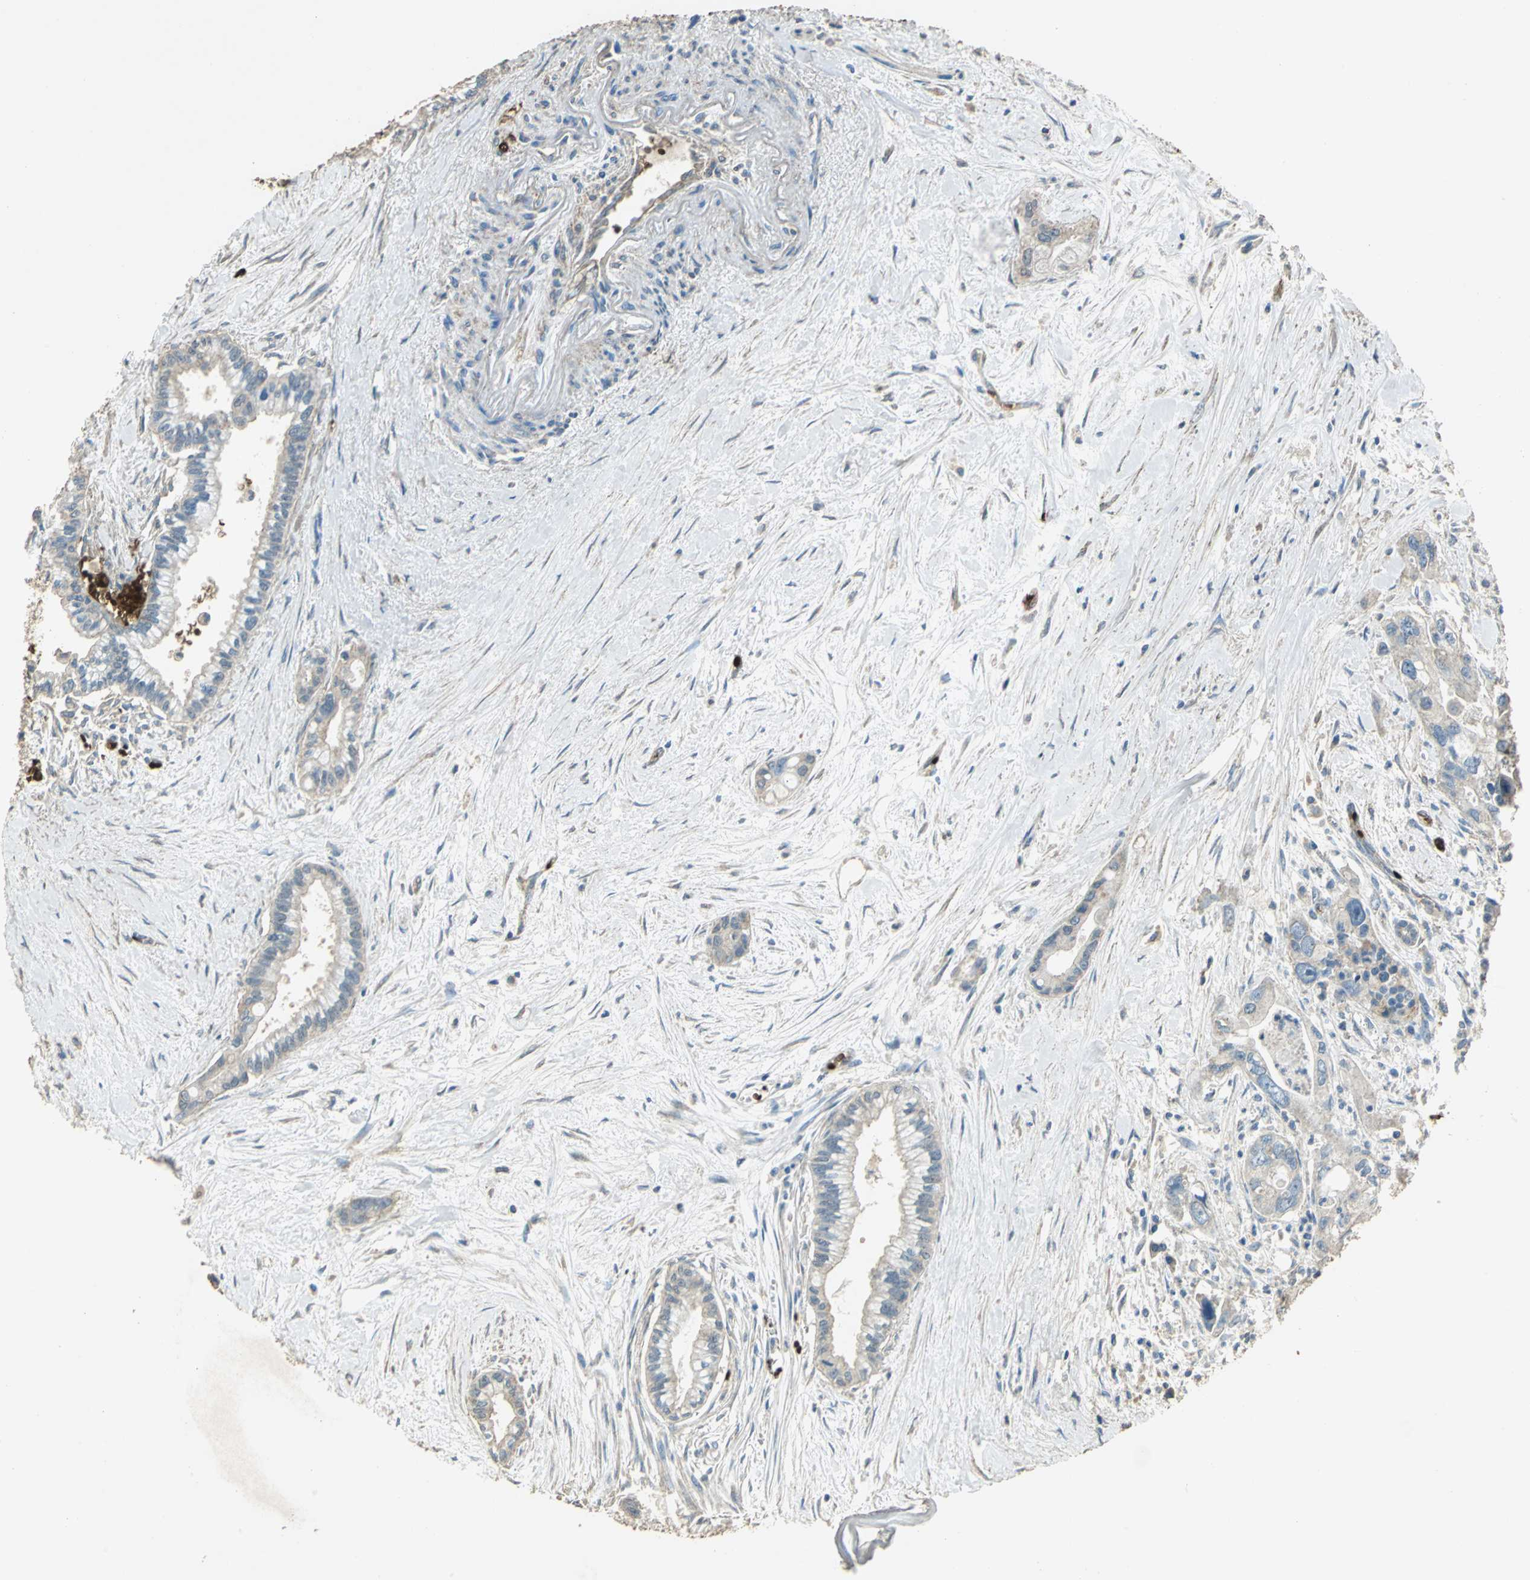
{"staining": {"intensity": "weak", "quantity": "25%-75%", "location": "cytoplasmic/membranous"}, "tissue": "pancreatic cancer", "cell_type": "Tumor cells", "image_type": "cancer", "snomed": [{"axis": "morphology", "description": "Adenocarcinoma, NOS"}, {"axis": "topography", "description": "Pancreas"}], "caption": "A brown stain labels weak cytoplasmic/membranous staining of a protein in pancreatic cancer (adenocarcinoma) tumor cells.", "gene": "TRAPPC2", "patient": {"sex": "male", "age": 70}}